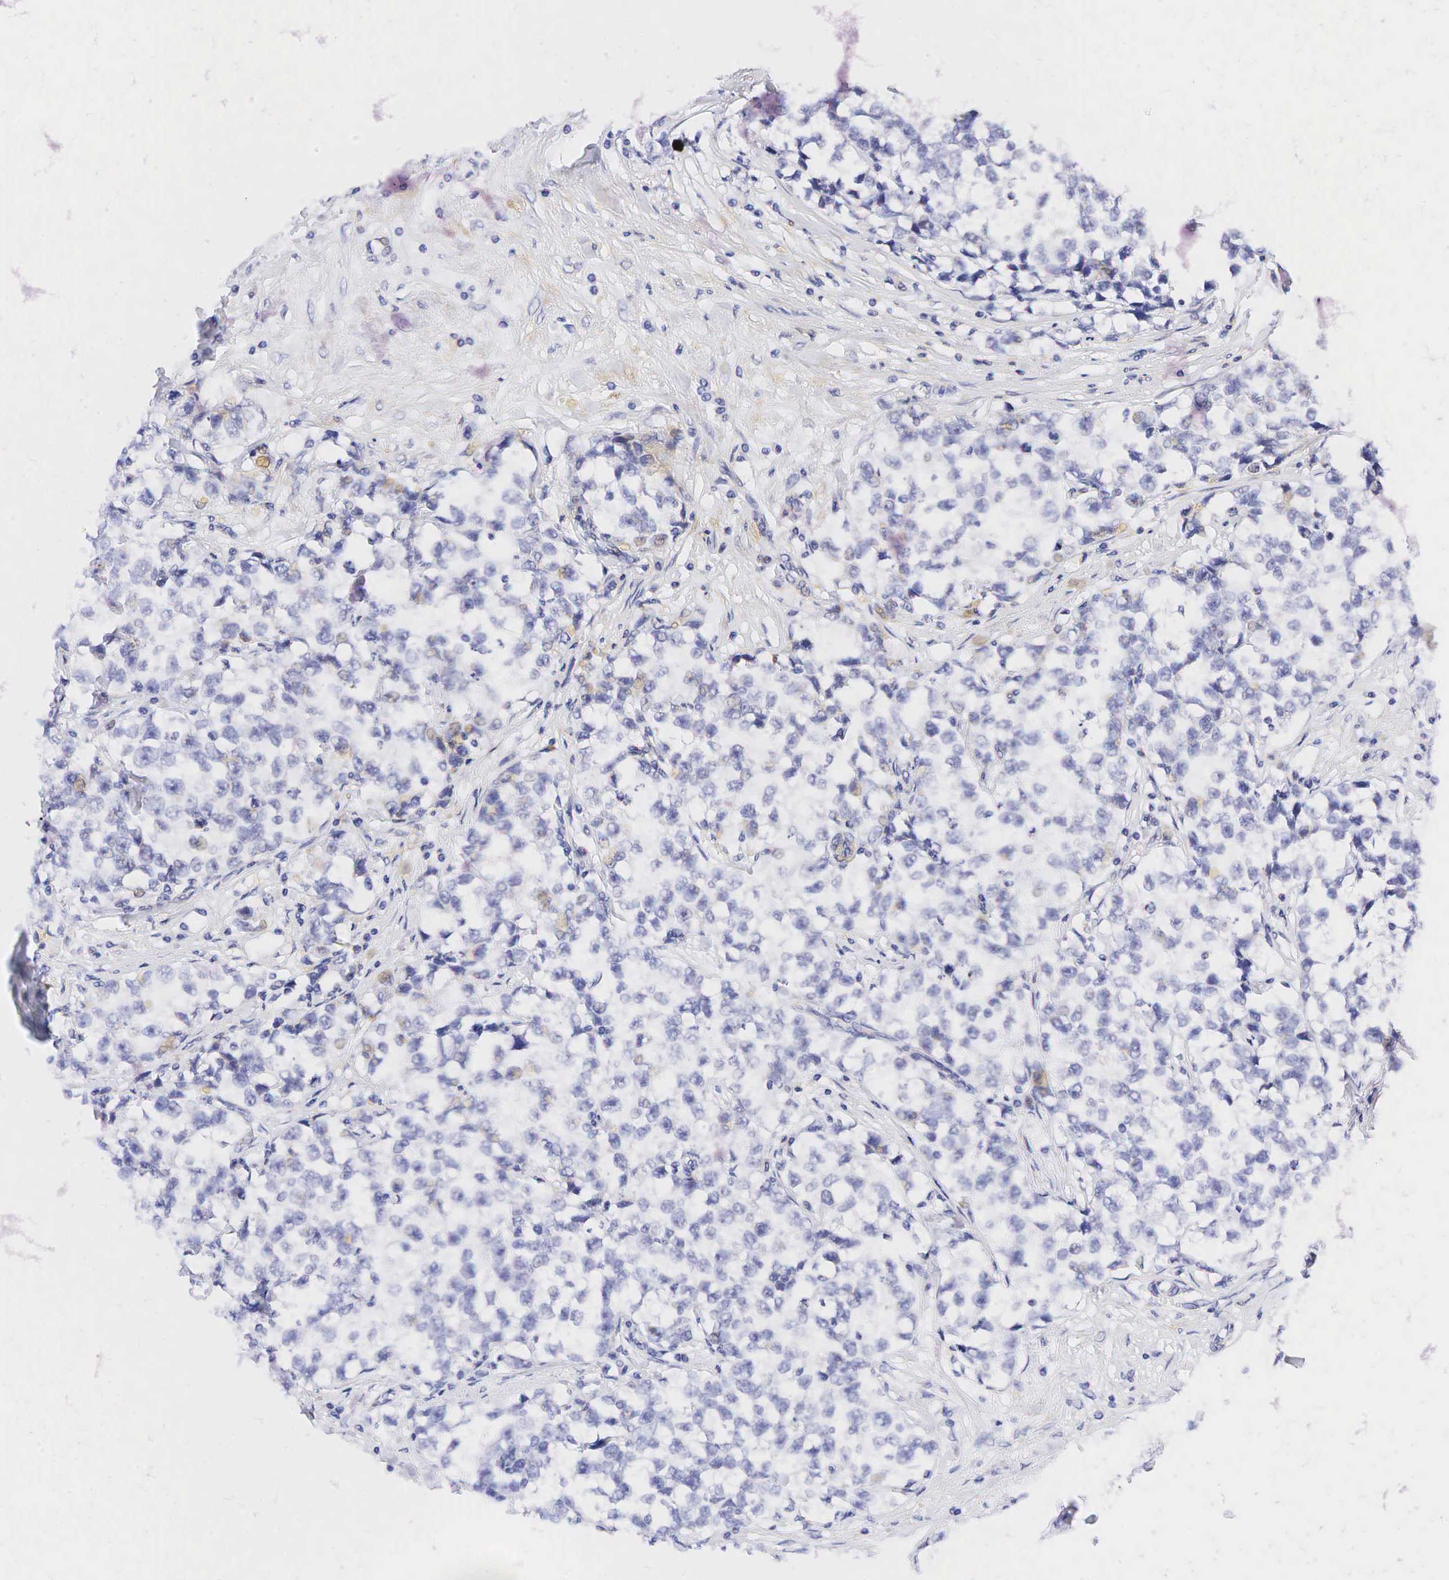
{"staining": {"intensity": "negative", "quantity": "none", "location": "none"}, "tissue": "testis cancer", "cell_type": "Tumor cells", "image_type": "cancer", "snomed": [{"axis": "morphology", "description": "Seminoma, NOS"}, {"axis": "morphology", "description": "Carcinoma, Embryonal, NOS"}, {"axis": "topography", "description": "Testis"}], "caption": "Tumor cells show no significant staining in testis cancer.", "gene": "CALD1", "patient": {"sex": "male", "age": 30}}